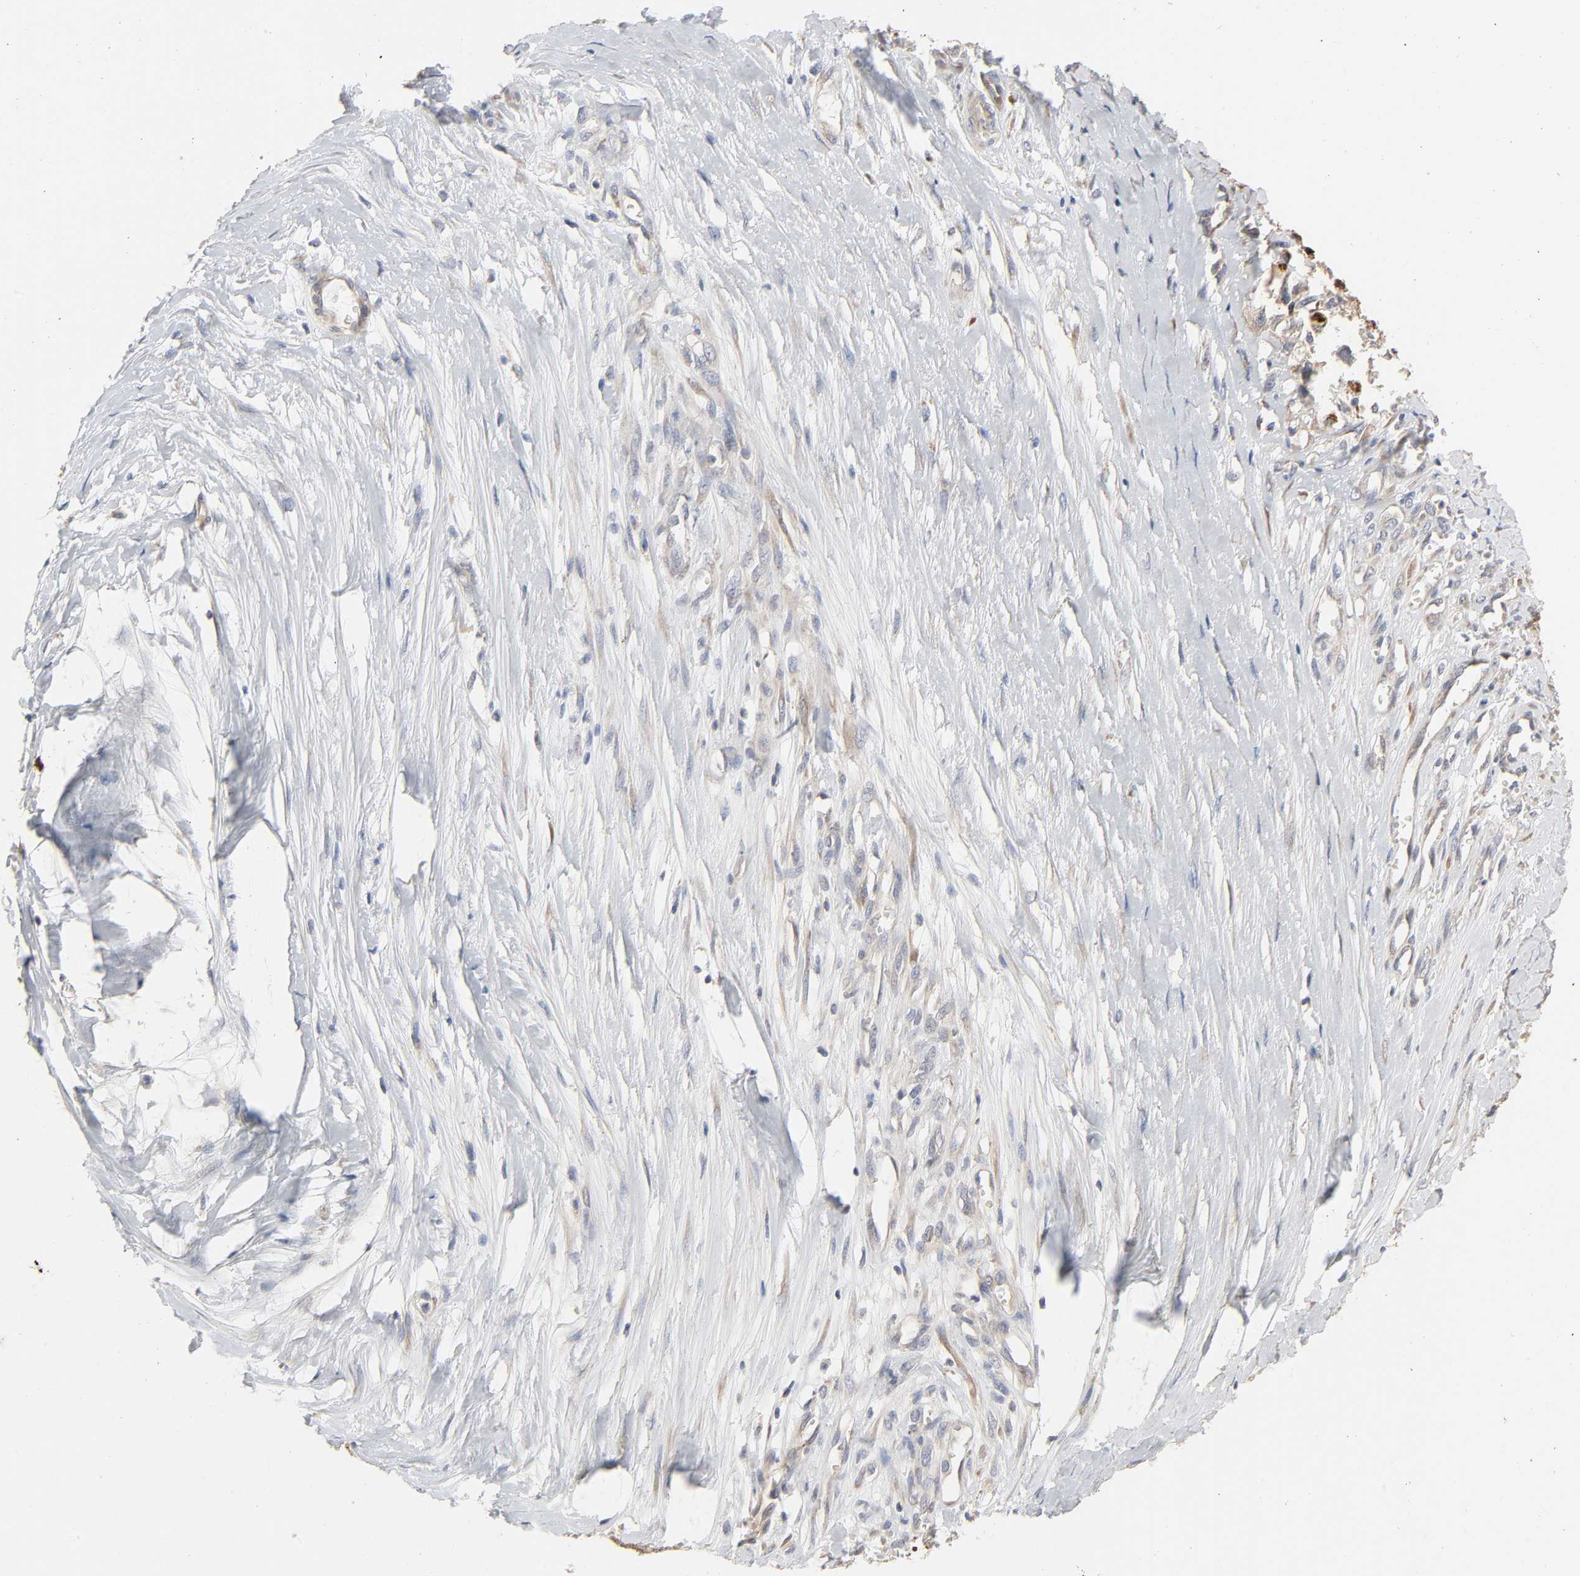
{"staining": {"intensity": "moderate", "quantity": "25%-75%", "location": "cytoplasmic/membranous"}, "tissue": "melanoma", "cell_type": "Tumor cells", "image_type": "cancer", "snomed": [{"axis": "morphology", "description": "Malignant melanoma, Metastatic site"}, {"axis": "topography", "description": "Lymph node"}], "caption": "Protein analysis of melanoma tissue reveals moderate cytoplasmic/membranous positivity in about 25%-75% of tumor cells. (IHC, brightfield microscopy, high magnification).", "gene": "NDRG2", "patient": {"sex": "male", "age": 59}}